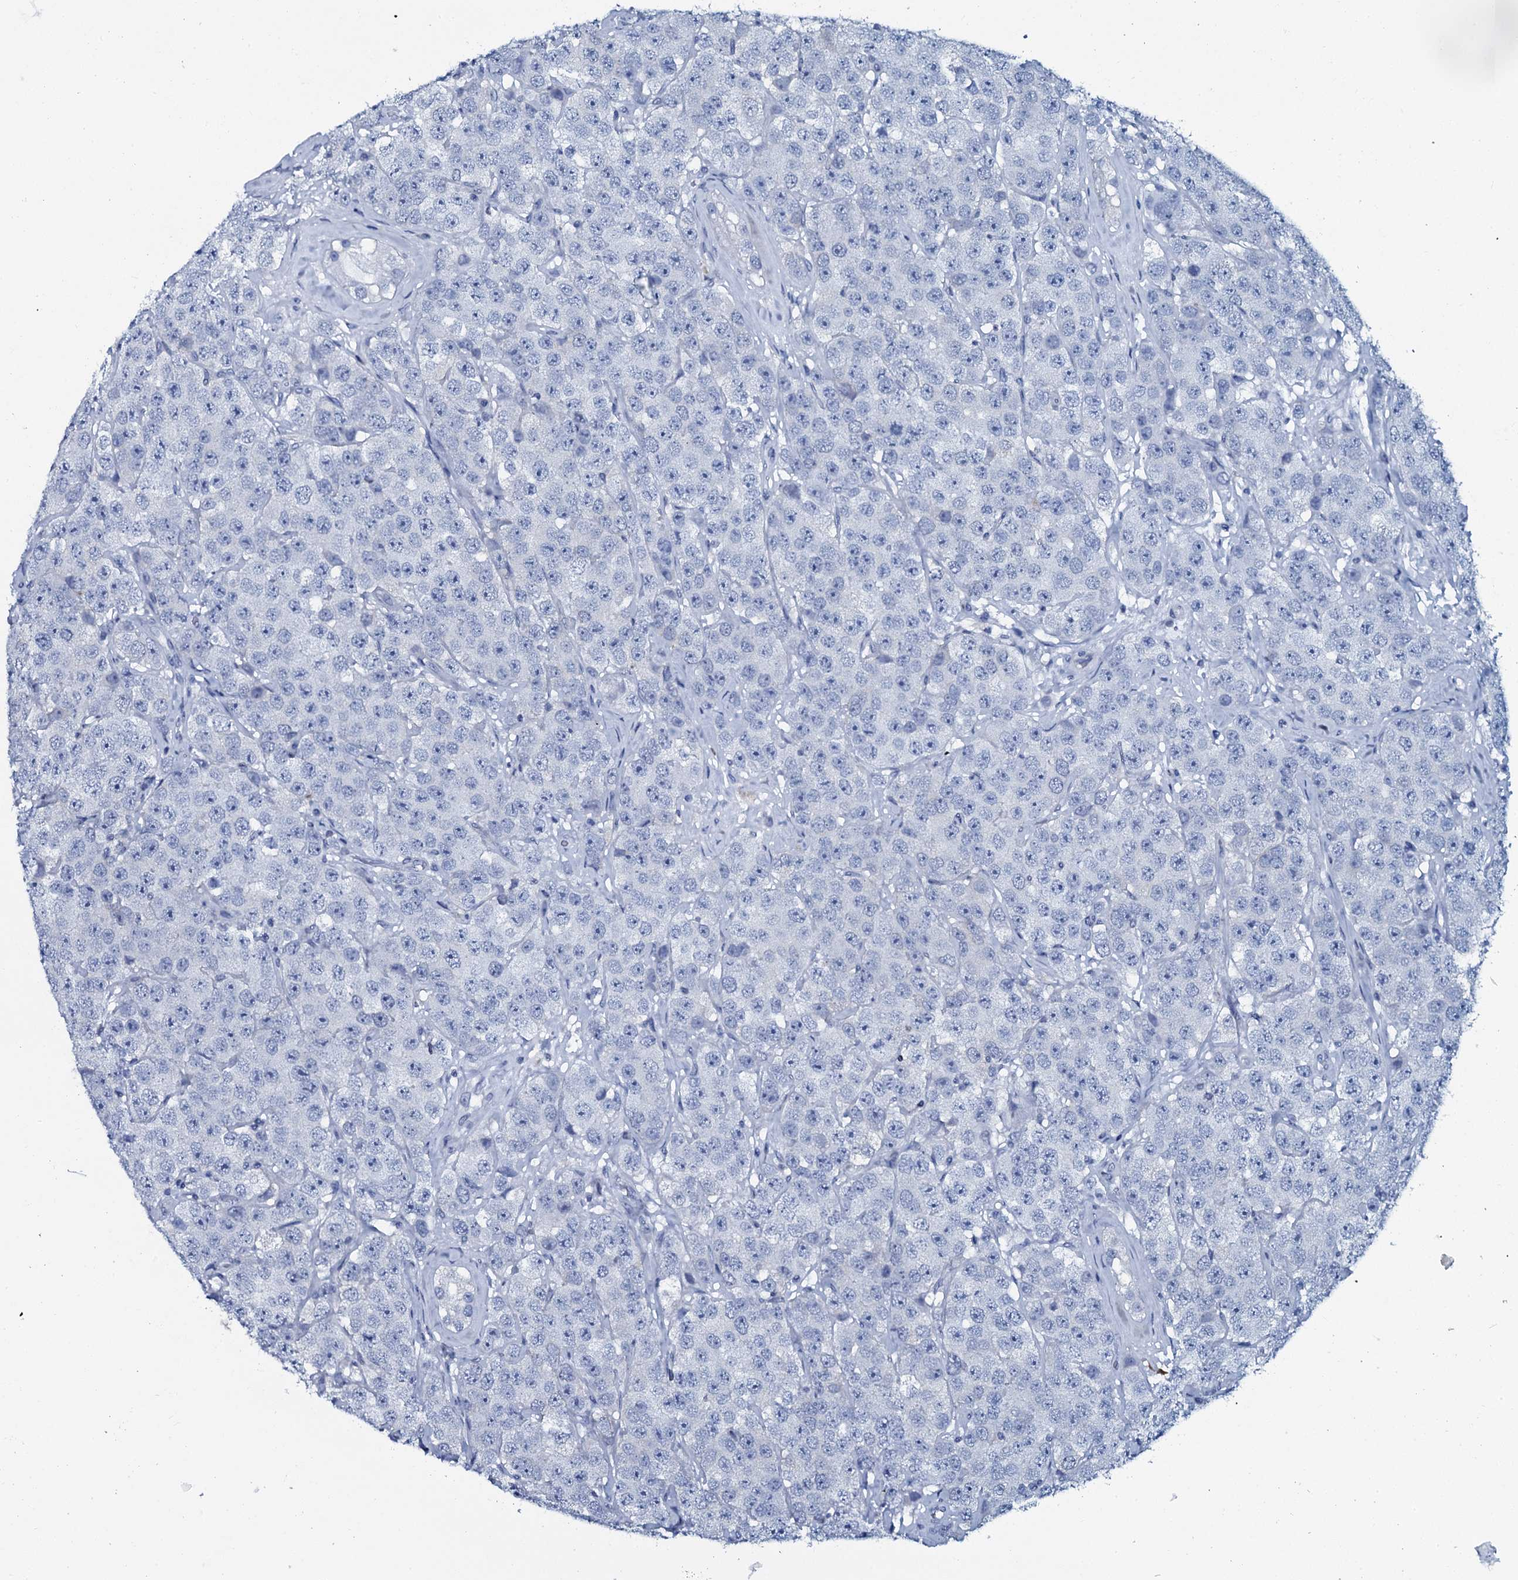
{"staining": {"intensity": "negative", "quantity": "none", "location": "none"}, "tissue": "testis cancer", "cell_type": "Tumor cells", "image_type": "cancer", "snomed": [{"axis": "morphology", "description": "Seminoma, NOS"}, {"axis": "topography", "description": "Testis"}], "caption": "High power microscopy micrograph of an immunohistochemistry (IHC) image of seminoma (testis), revealing no significant expression in tumor cells.", "gene": "SLC4A7", "patient": {"sex": "male", "age": 28}}